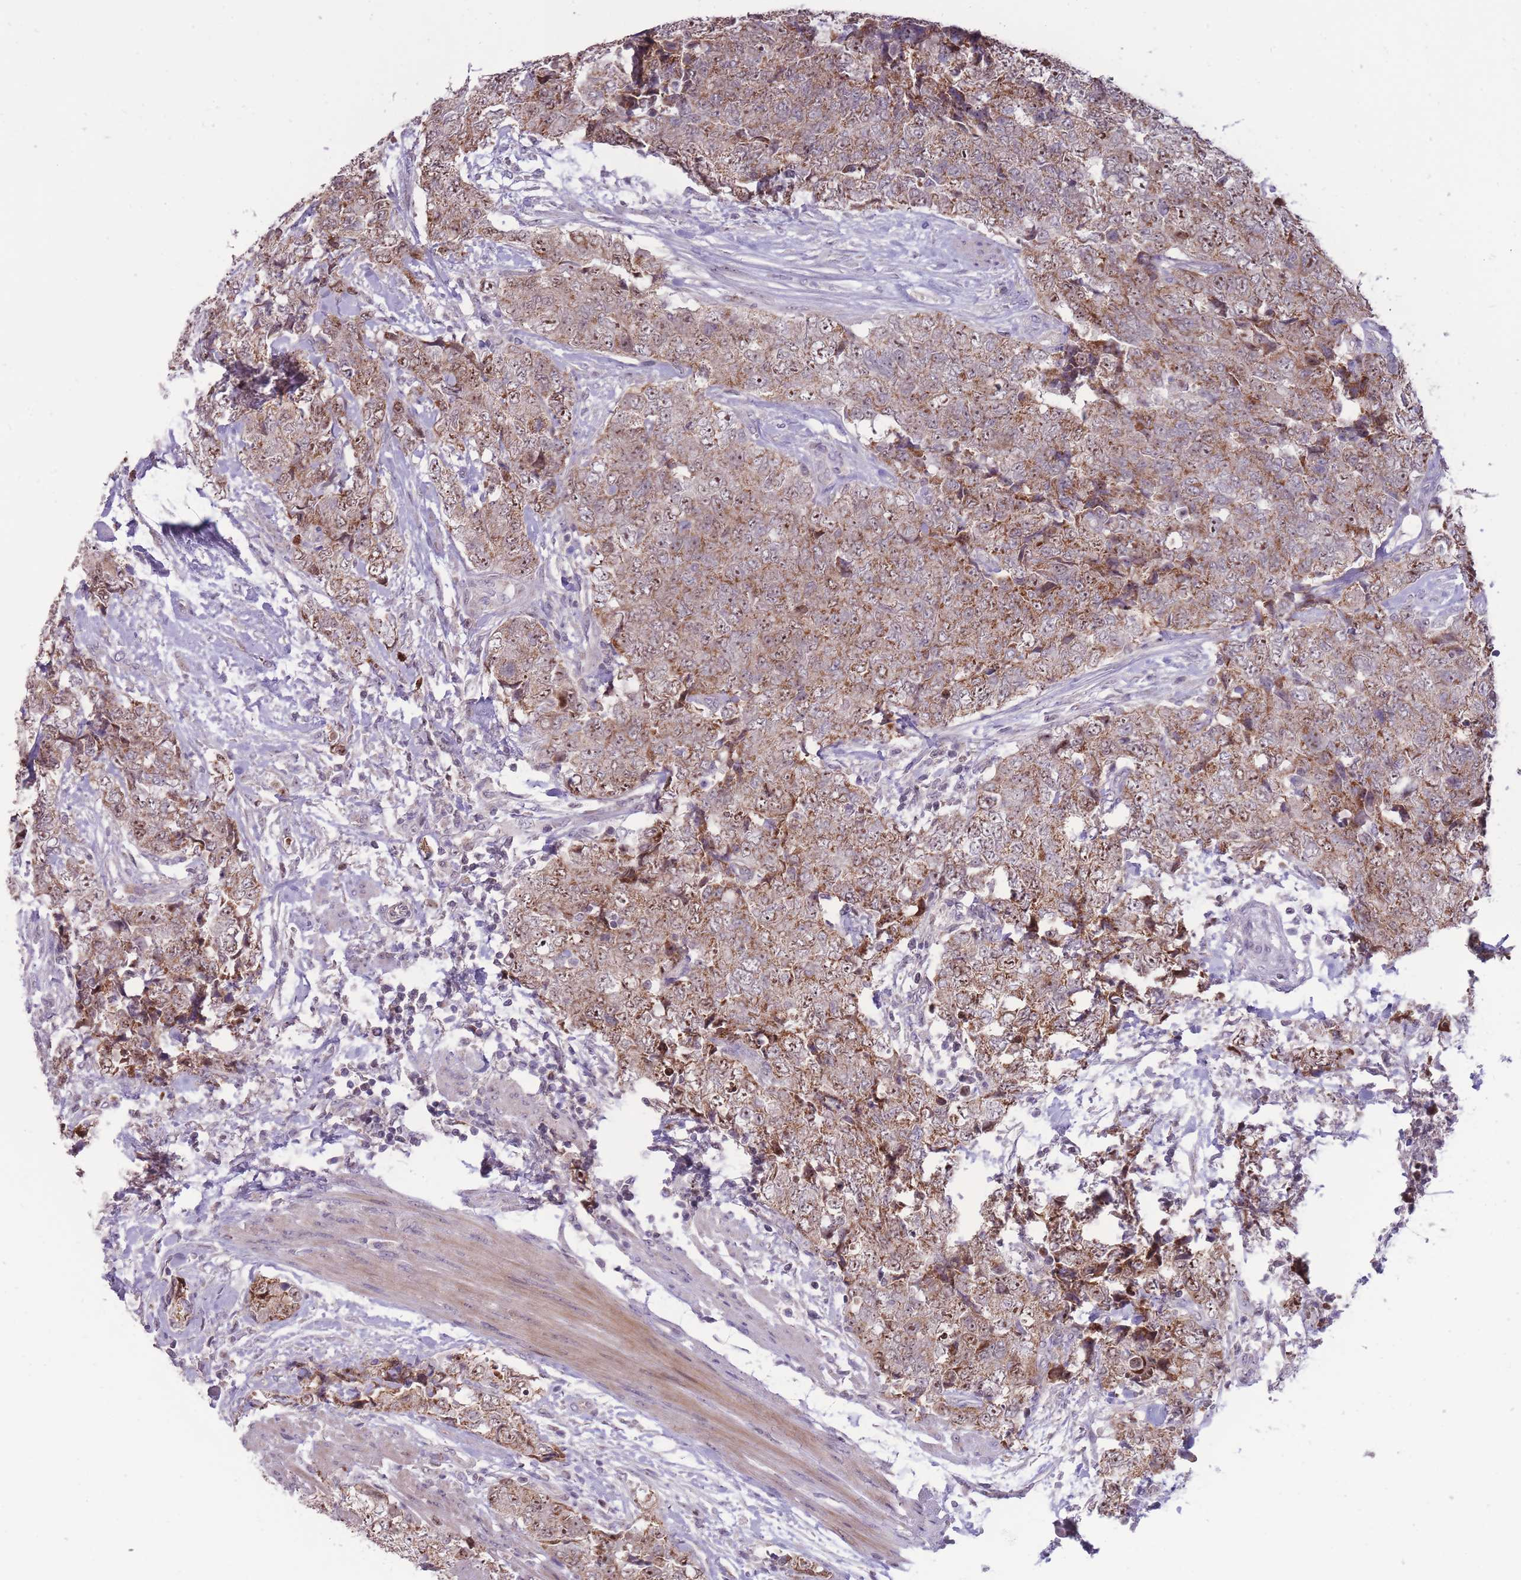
{"staining": {"intensity": "moderate", "quantity": ">75%", "location": "cytoplasmic/membranous,nuclear"}, "tissue": "urothelial cancer", "cell_type": "Tumor cells", "image_type": "cancer", "snomed": [{"axis": "morphology", "description": "Urothelial carcinoma, High grade"}, {"axis": "topography", "description": "Urinary bladder"}], "caption": "An immunohistochemistry (IHC) histopathology image of tumor tissue is shown. Protein staining in brown highlights moderate cytoplasmic/membranous and nuclear positivity in urothelial carcinoma (high-grade) within tumor cells. (Brightfield microscopy of DAB IHC at high magnification).", "gene": "MCIDAS", "patient": {"sex": "female", "age": 78}}